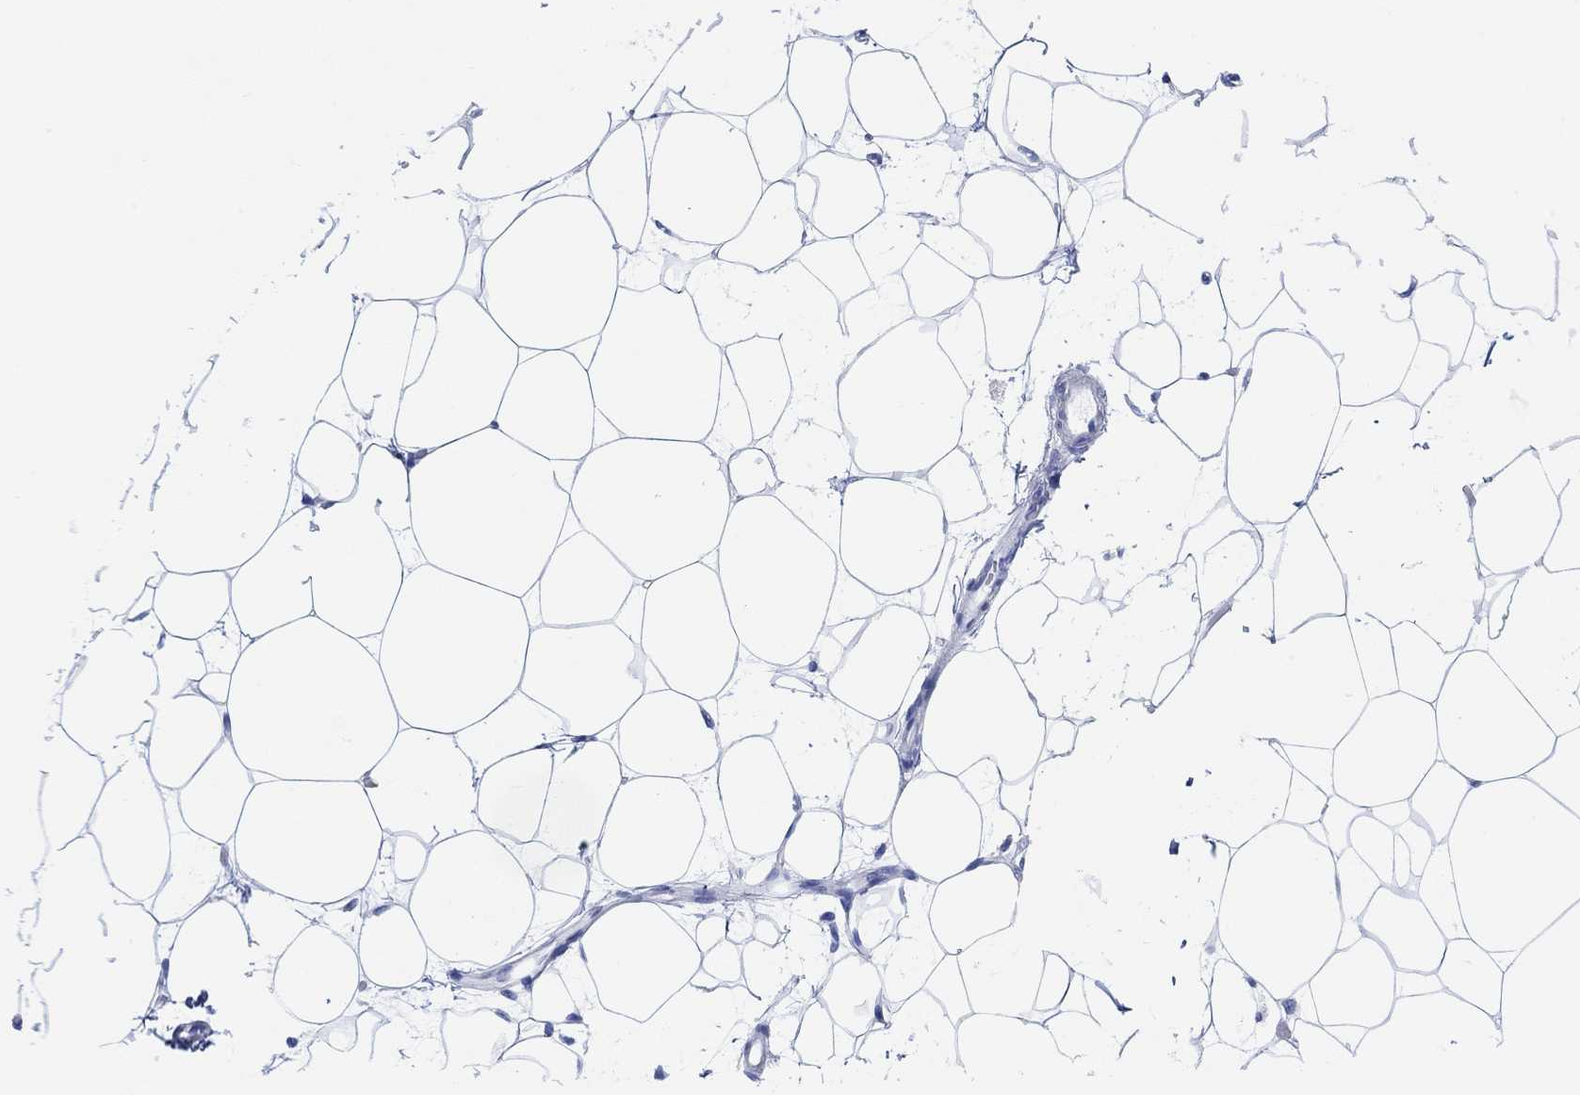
{"staining": {"intensity": "negative", "quantity": "none", "location": "none"}, "tissue": "breast", "cell_type": "Adipocytes", "image_type": "normal", "snomed": [{"axis": "morphology", "description": "Normal tissue, NOS"}, {"axis": "topography", "description": "Breast"}], "caption": "Immunohistochemistry photomicrograph of unremarkable human breast stained for a protein (brown), which reveals no staining in adipocytes.", "gene": "ANKRD33", "patient": {"sex": "female", "age": 37}}